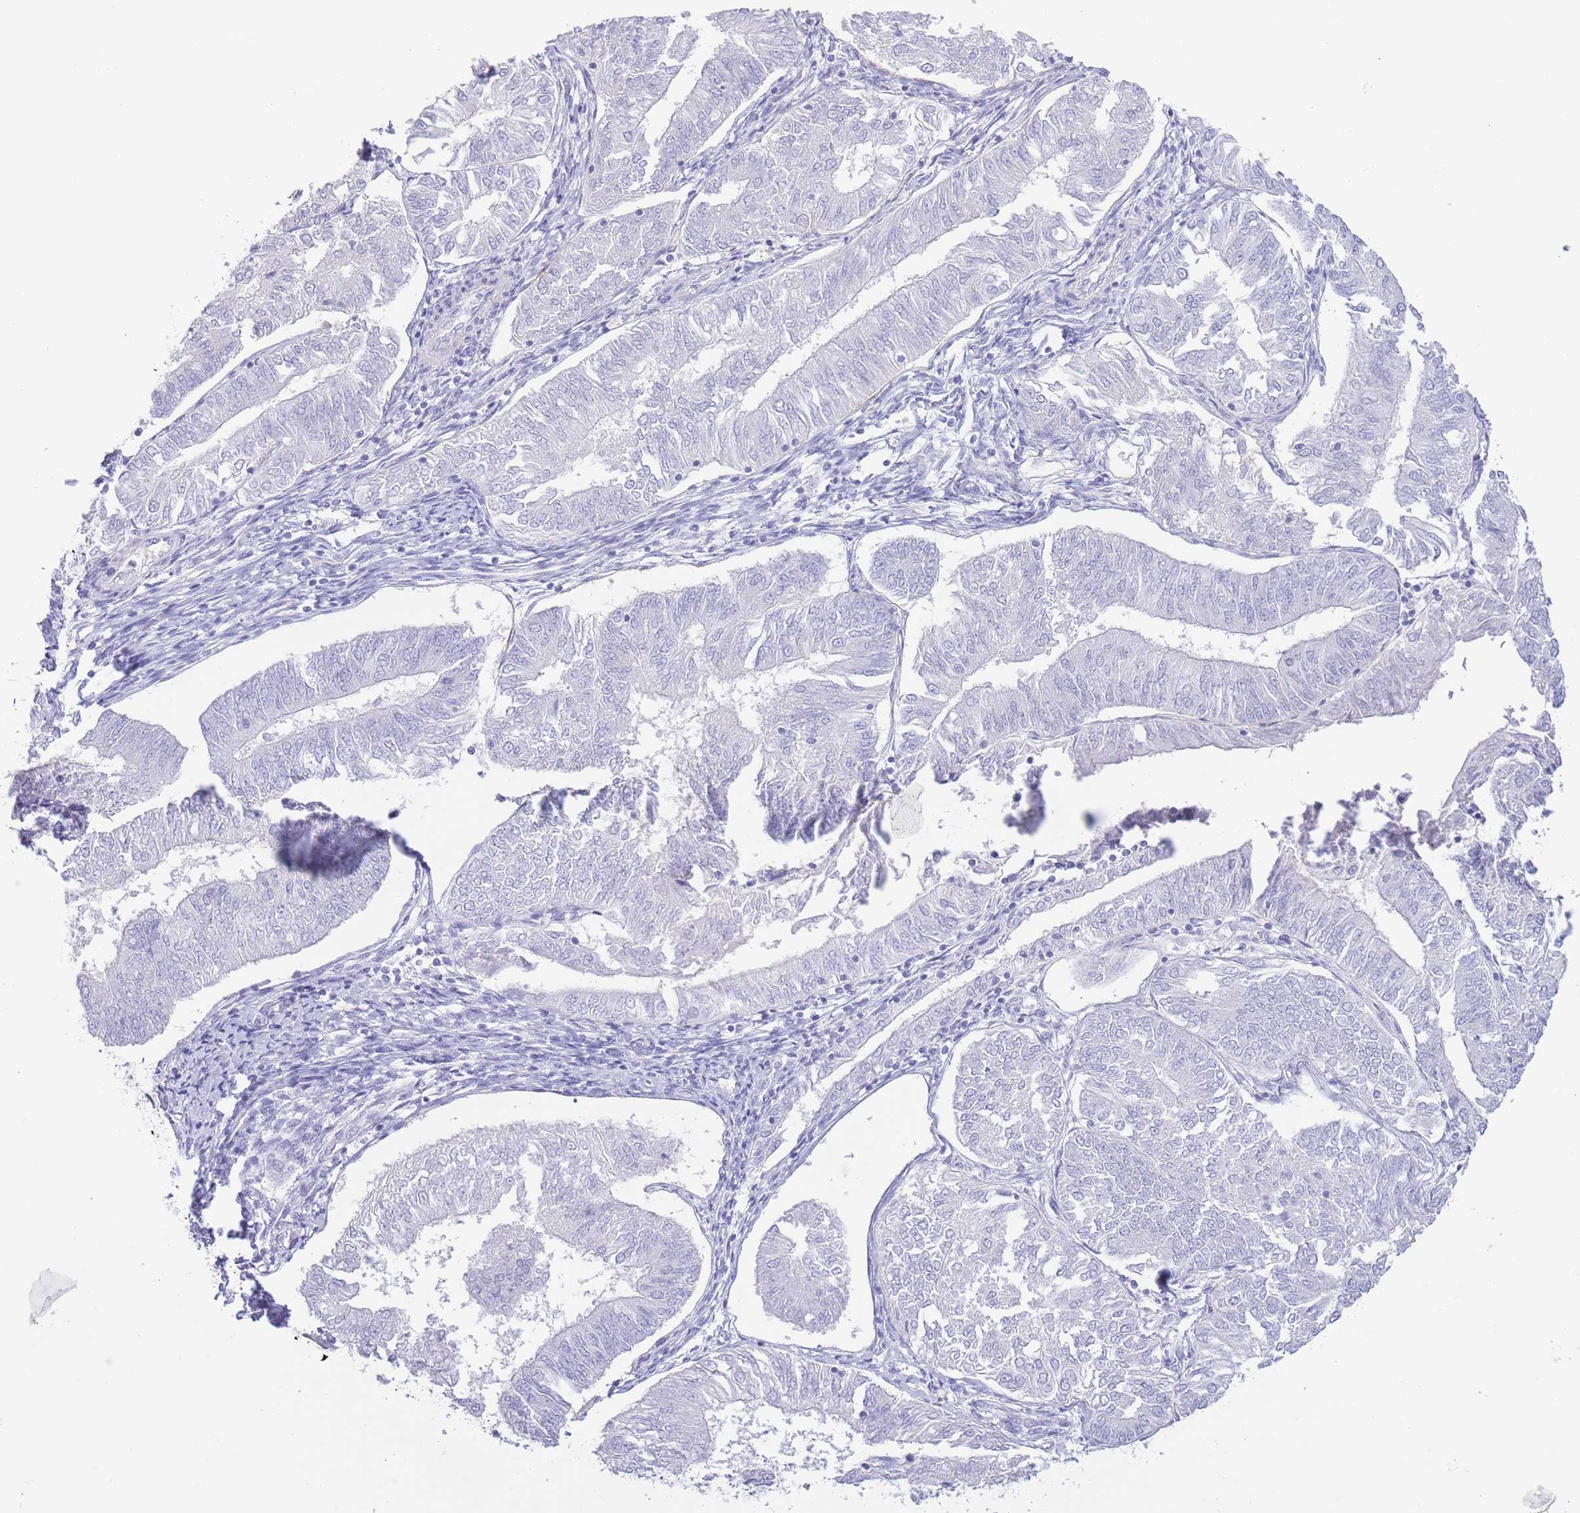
{"staining": {"intensity": "negative", "quantity": "none", "location": "none"}, "tissue": "endometrial cancer", "cell_type": "Tumor cells", "image_type": "cancer", "snomed": [{"axis": "morphology", "description": "Adenocarcinoma, NOS"}, {"axis": "topography", "description": "Endometrium"}], "caption": "Immunohistochemistry (IHC) of human adenocarcinoma (endometrial) reveals no positivity in tumor cells.", "gene": "PKLR", "patient": {"sex": "female", "age": 58}}